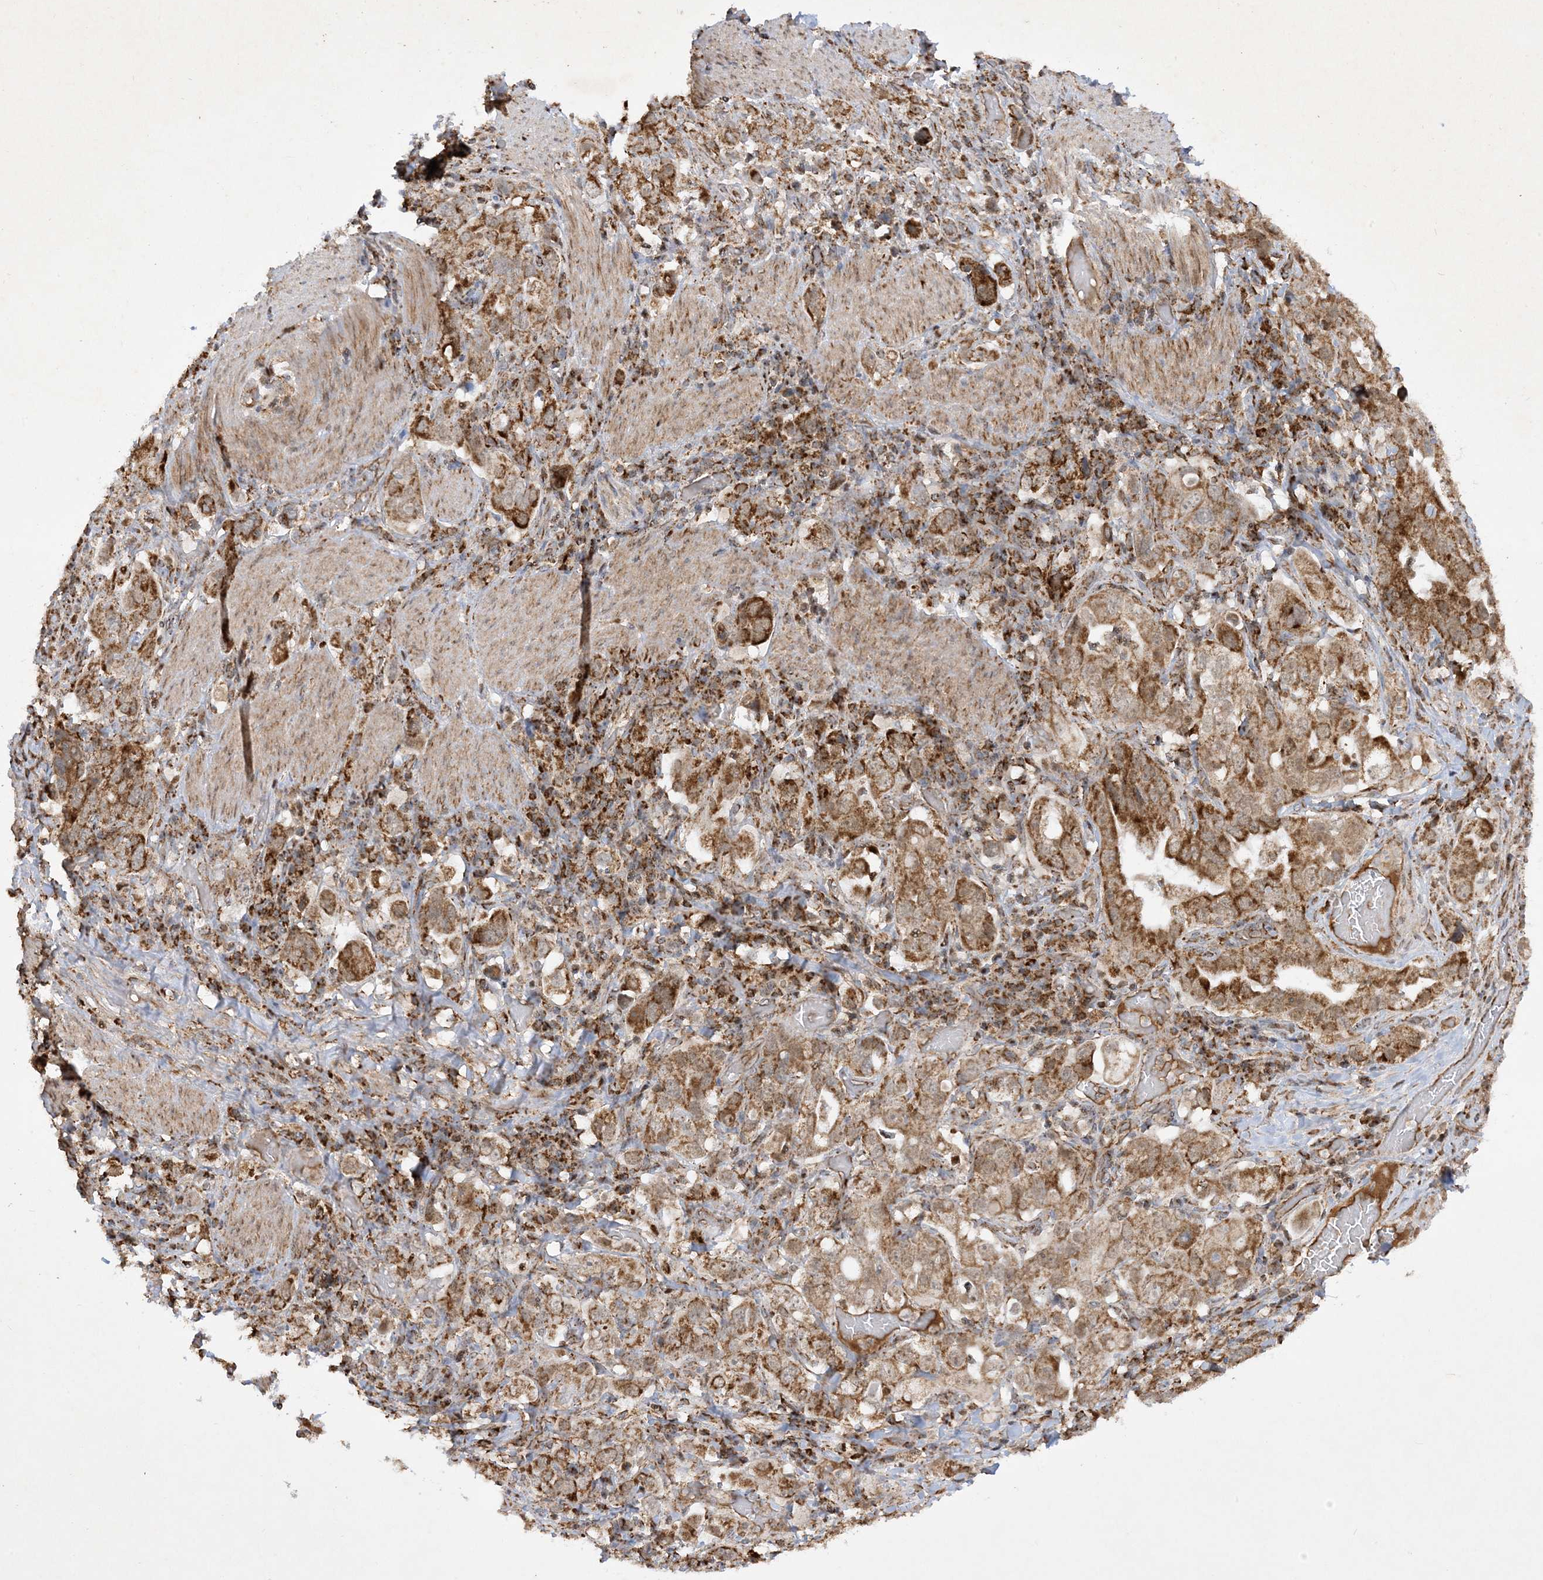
{"staining": {"intensity": "moderate", "quantity": ">75%", "location": "cytoplasmic/membranous"}, "tissue": "stomach cancer", "cell_type": "Tumor cells", "image_type": "cancer", "snomed": [{"axis": "morphology", "description": "Adenocarcinoma, NOS"}, {"axis": "topography", "description": "Stomach, upper"}], "caption": "Tumor cells display moderate cytoplasmic/membranous positivity in approximately >75% of cells in stomach cancer.", "gene": "NDUFAF3", "patient": {"sex": "male", "age": 62}}